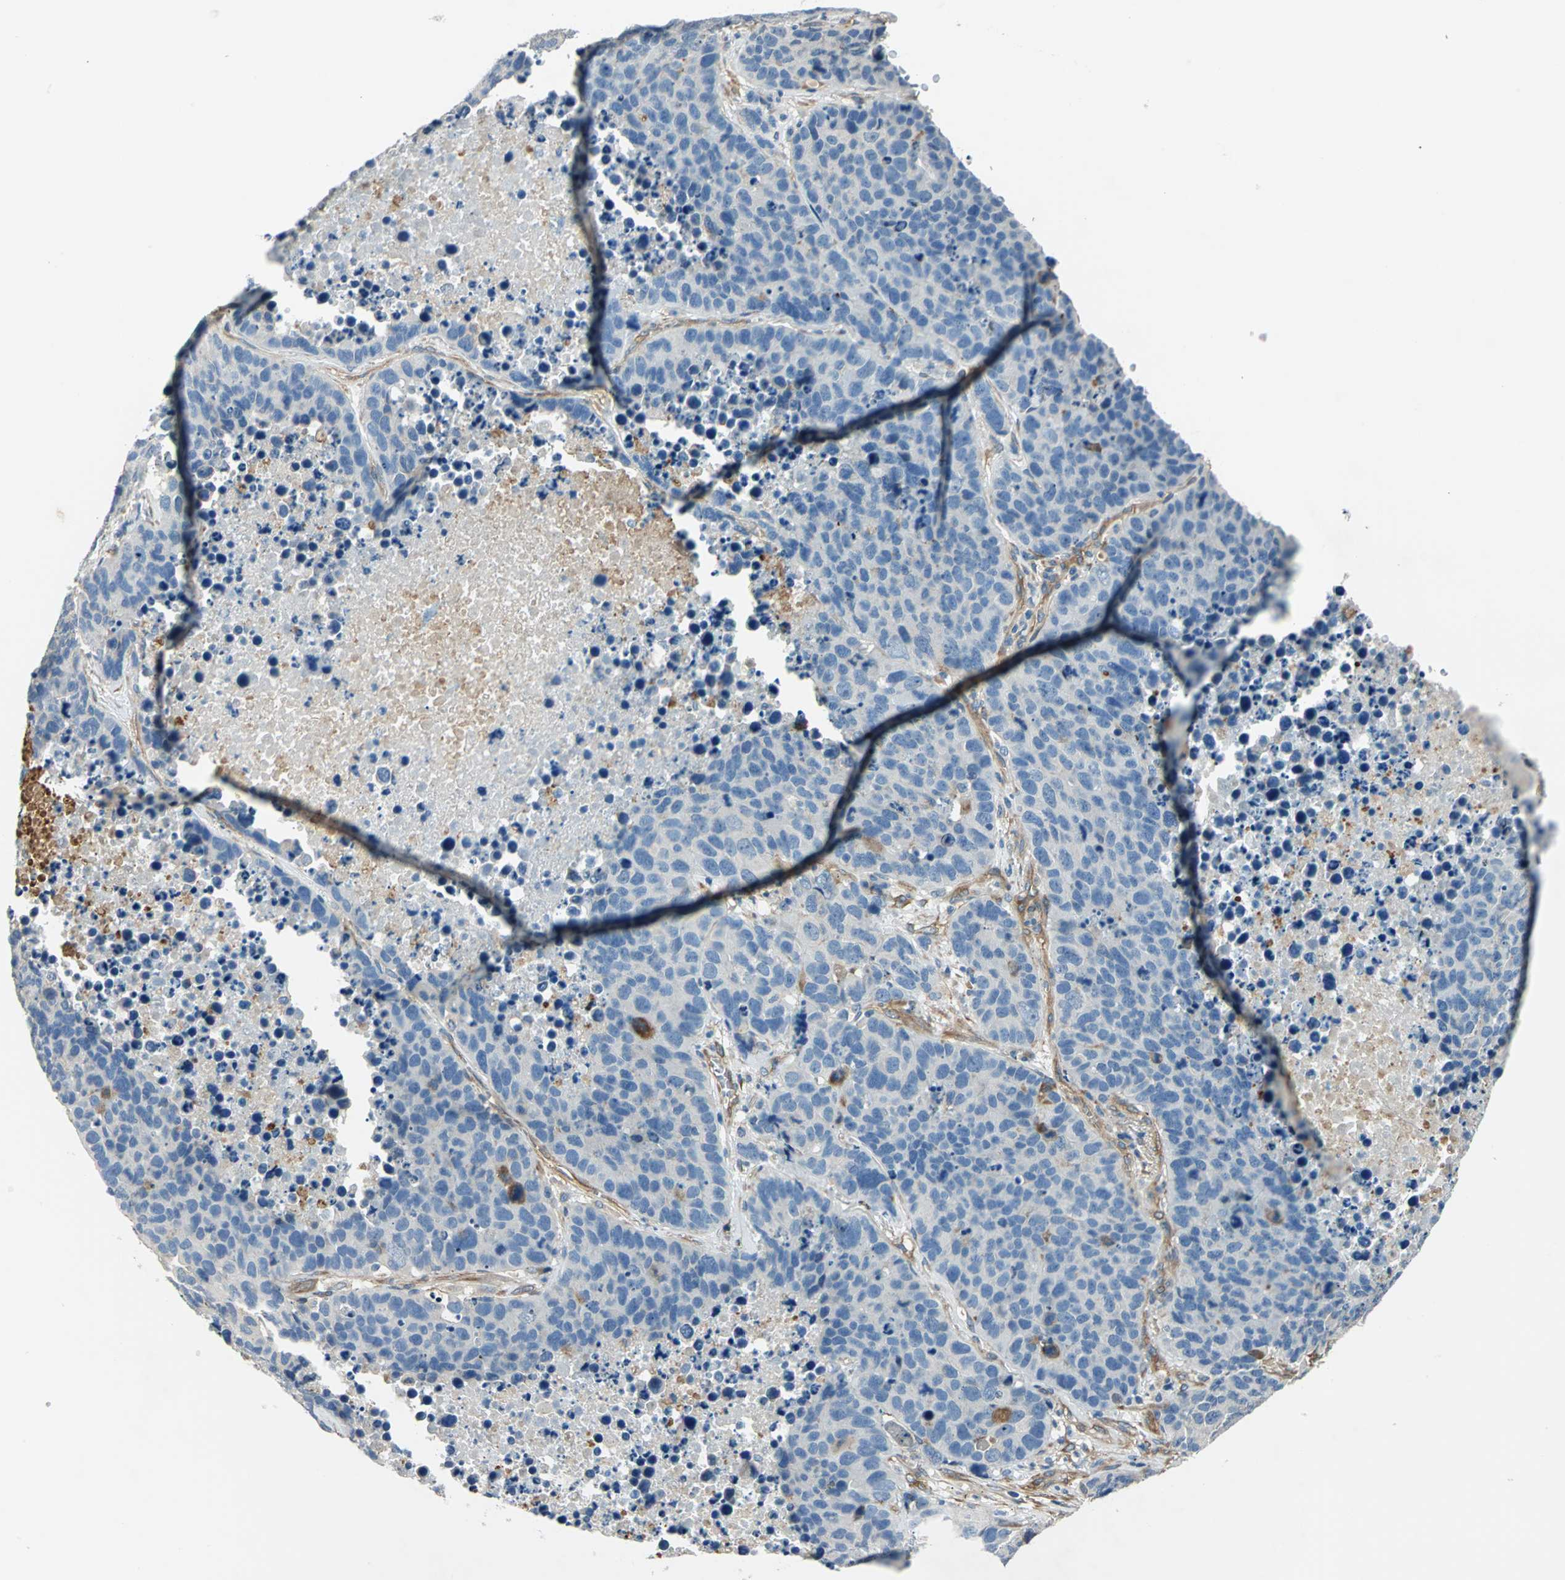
{"staining": {"intensity": "negative", "quantity": "none", "location": "none"}, "tissue": "carcinoid", "cell_type": "Tumor cells", "image_type": "cancer", "snomed": [{"axis": "morphology", "description": "Carcinoid, malignant, NOS"}, {"axis": "topography", "description": "Lung"}], "caption": "Tumor cells are negative for protein expression in human carcinoid.", "gene": "CDC42EP1", "patient": {"sex": "male", "age": 60}}